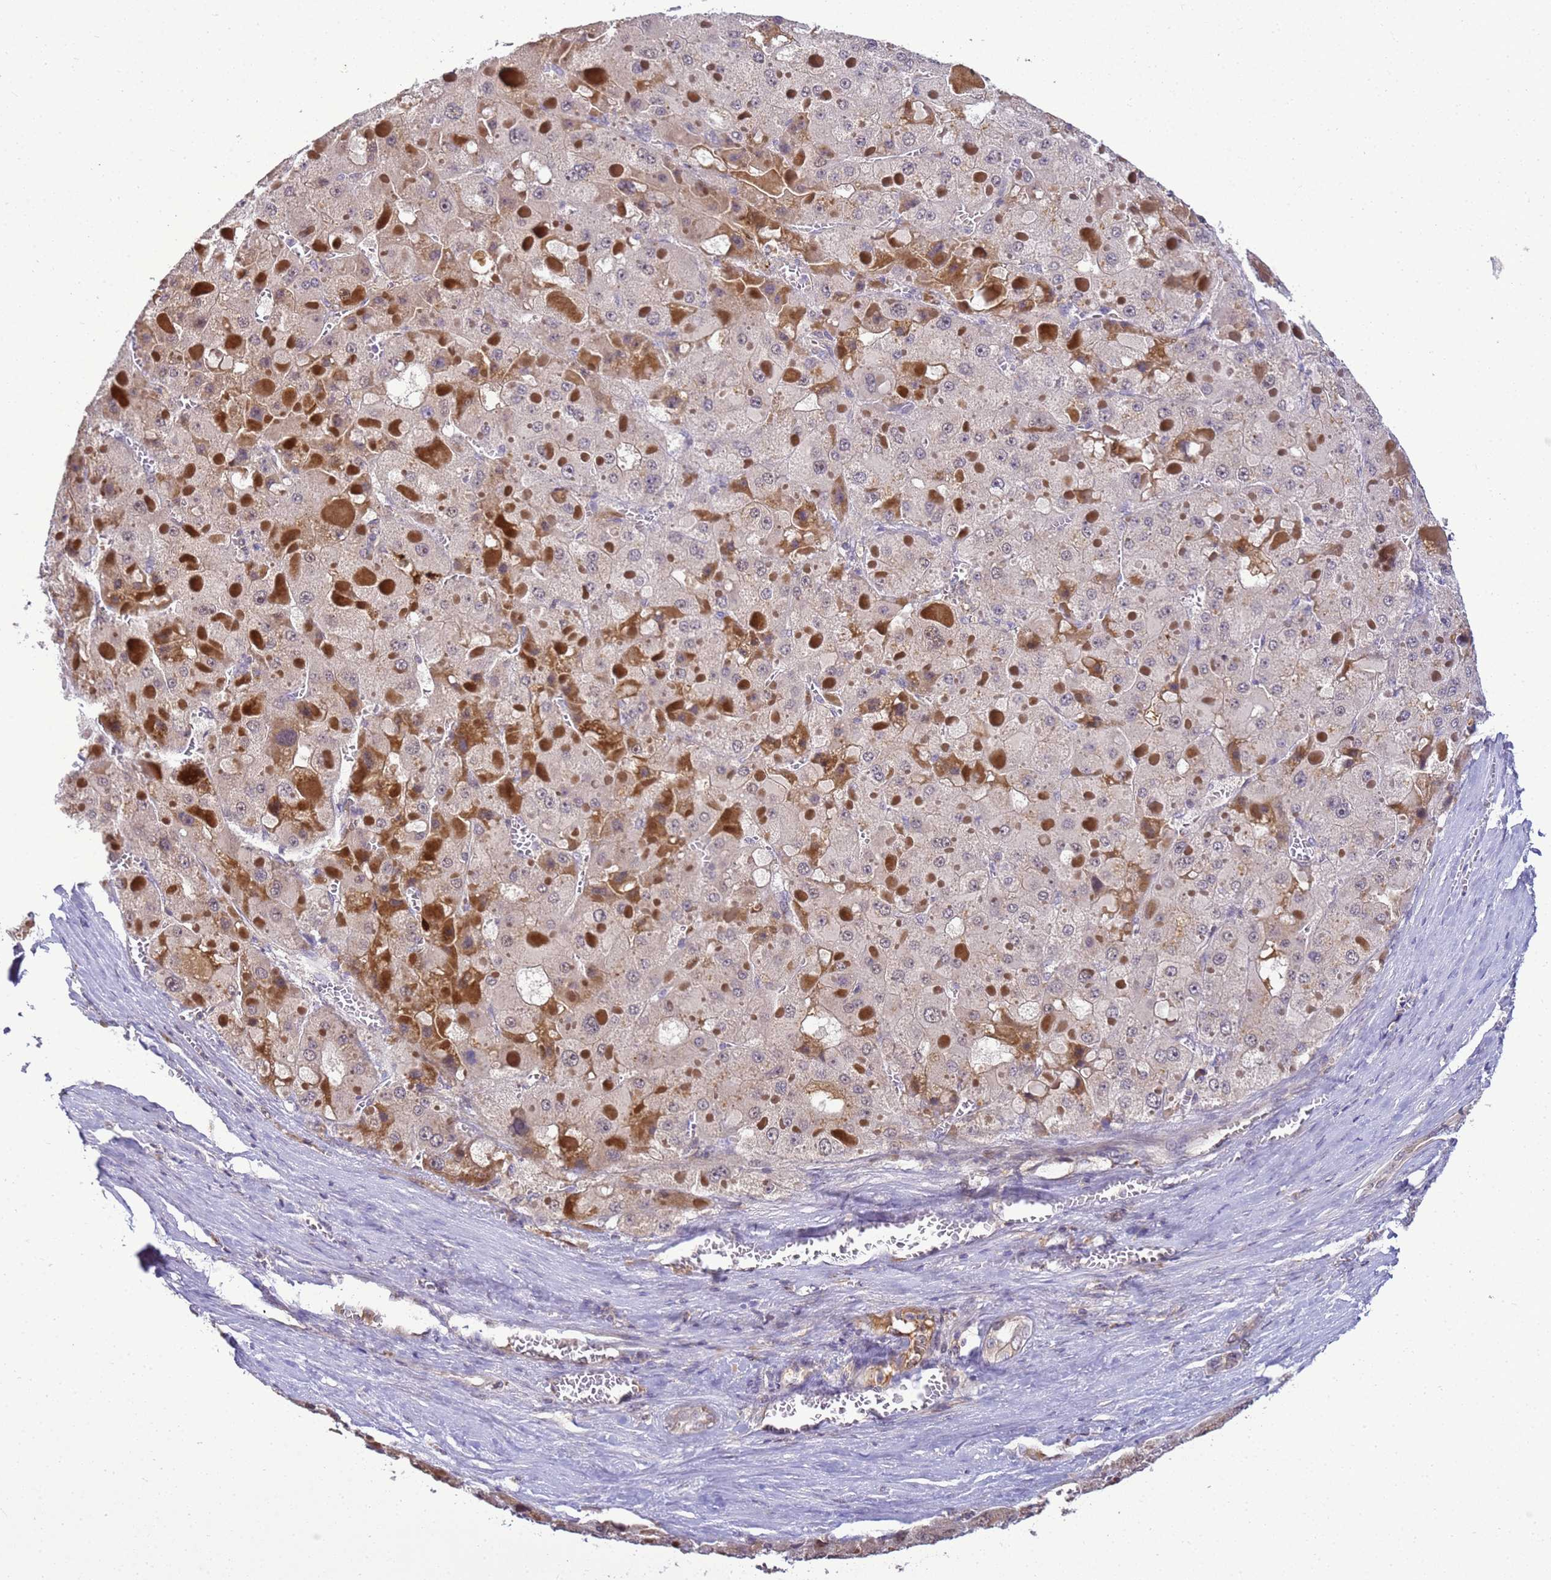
{"staining": {"intensity": "weak", "quantity": "<25%", "location": "cytoplasmic/membranous"}, "tissue": "liver cancer", "cell_type": "Tumor cells", "image_type": "cancer", "snomed": [{"axis": "morphology", "description": "Carcinoma, Hepatocellular, NOS"}, {"axis": "topography", "description": "Liver"}], "caption": "Immunohistochemistry of liver hepatocellular carcinoma exhibits no positivity in tumor cells. The staining was performed using DAB (3,3'-diaminobenzidine) to visualize the protein expression in brown, while the nuclei were stained in blue with hematoxylin (Magnification: 20x).", "gene": "TMEM74B", "patient": {"sex": "female", "age": 73}}